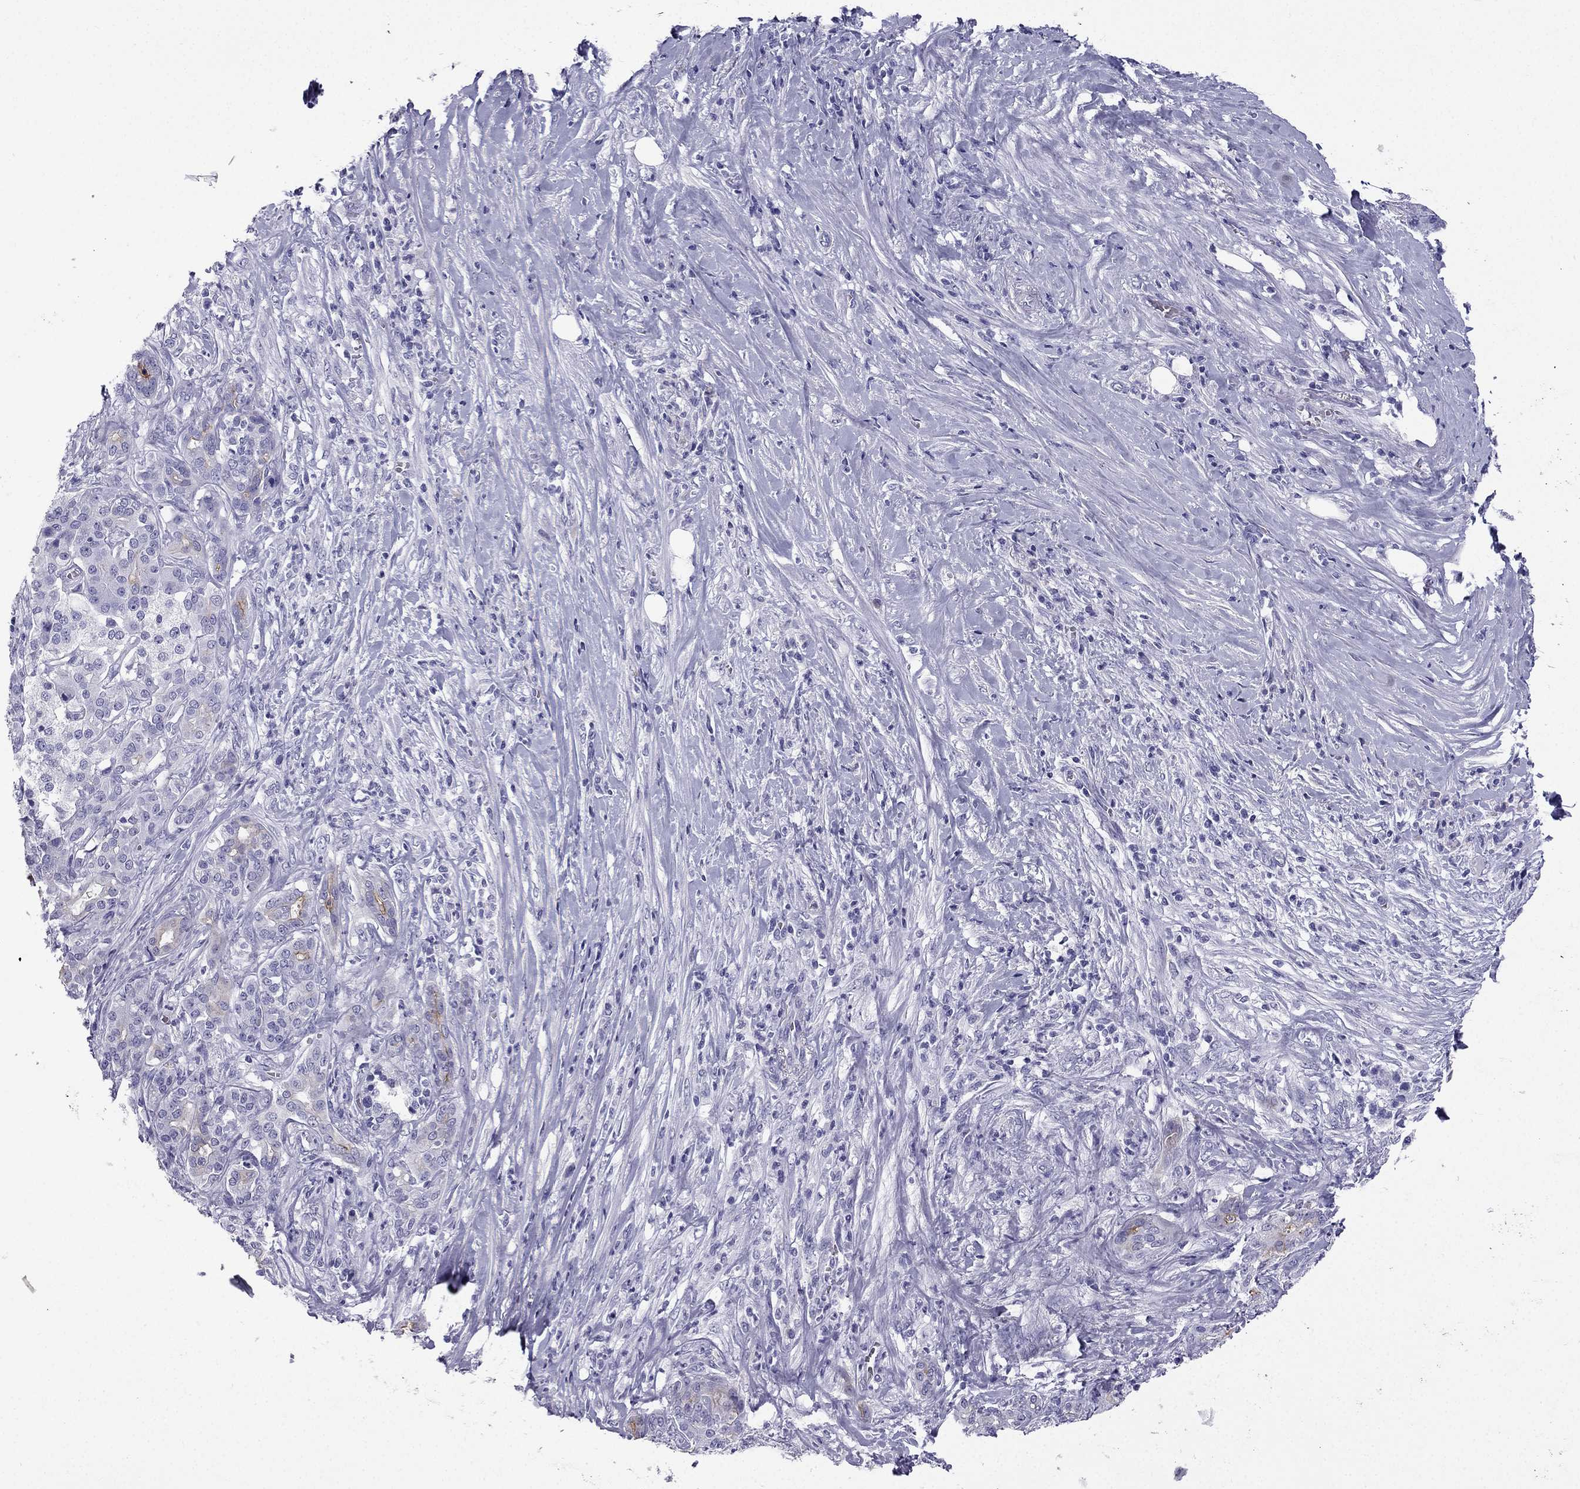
{"staining": {"intensity": "weak", "quantity": "<25%", "location": "cytoplasmic/membranous"}, "tissue": "pancreatic cancer", "cell_type": "Tumor cells", "image_type": "cancer", "snomed": [{"axis": "morphology", "description": "Adenocarcinoma, NOS"}, {"axis": "topography", "description": "Pancreas"}], "caption": "Tumor cells are negative for brown protein staining in pancreatic adenocarcinoma. (Immunohistochemistry (ihc), brightfield microscopy, high magnification).", "gene": "GJA8", "patient": {"sex": "male", "age": 57}}